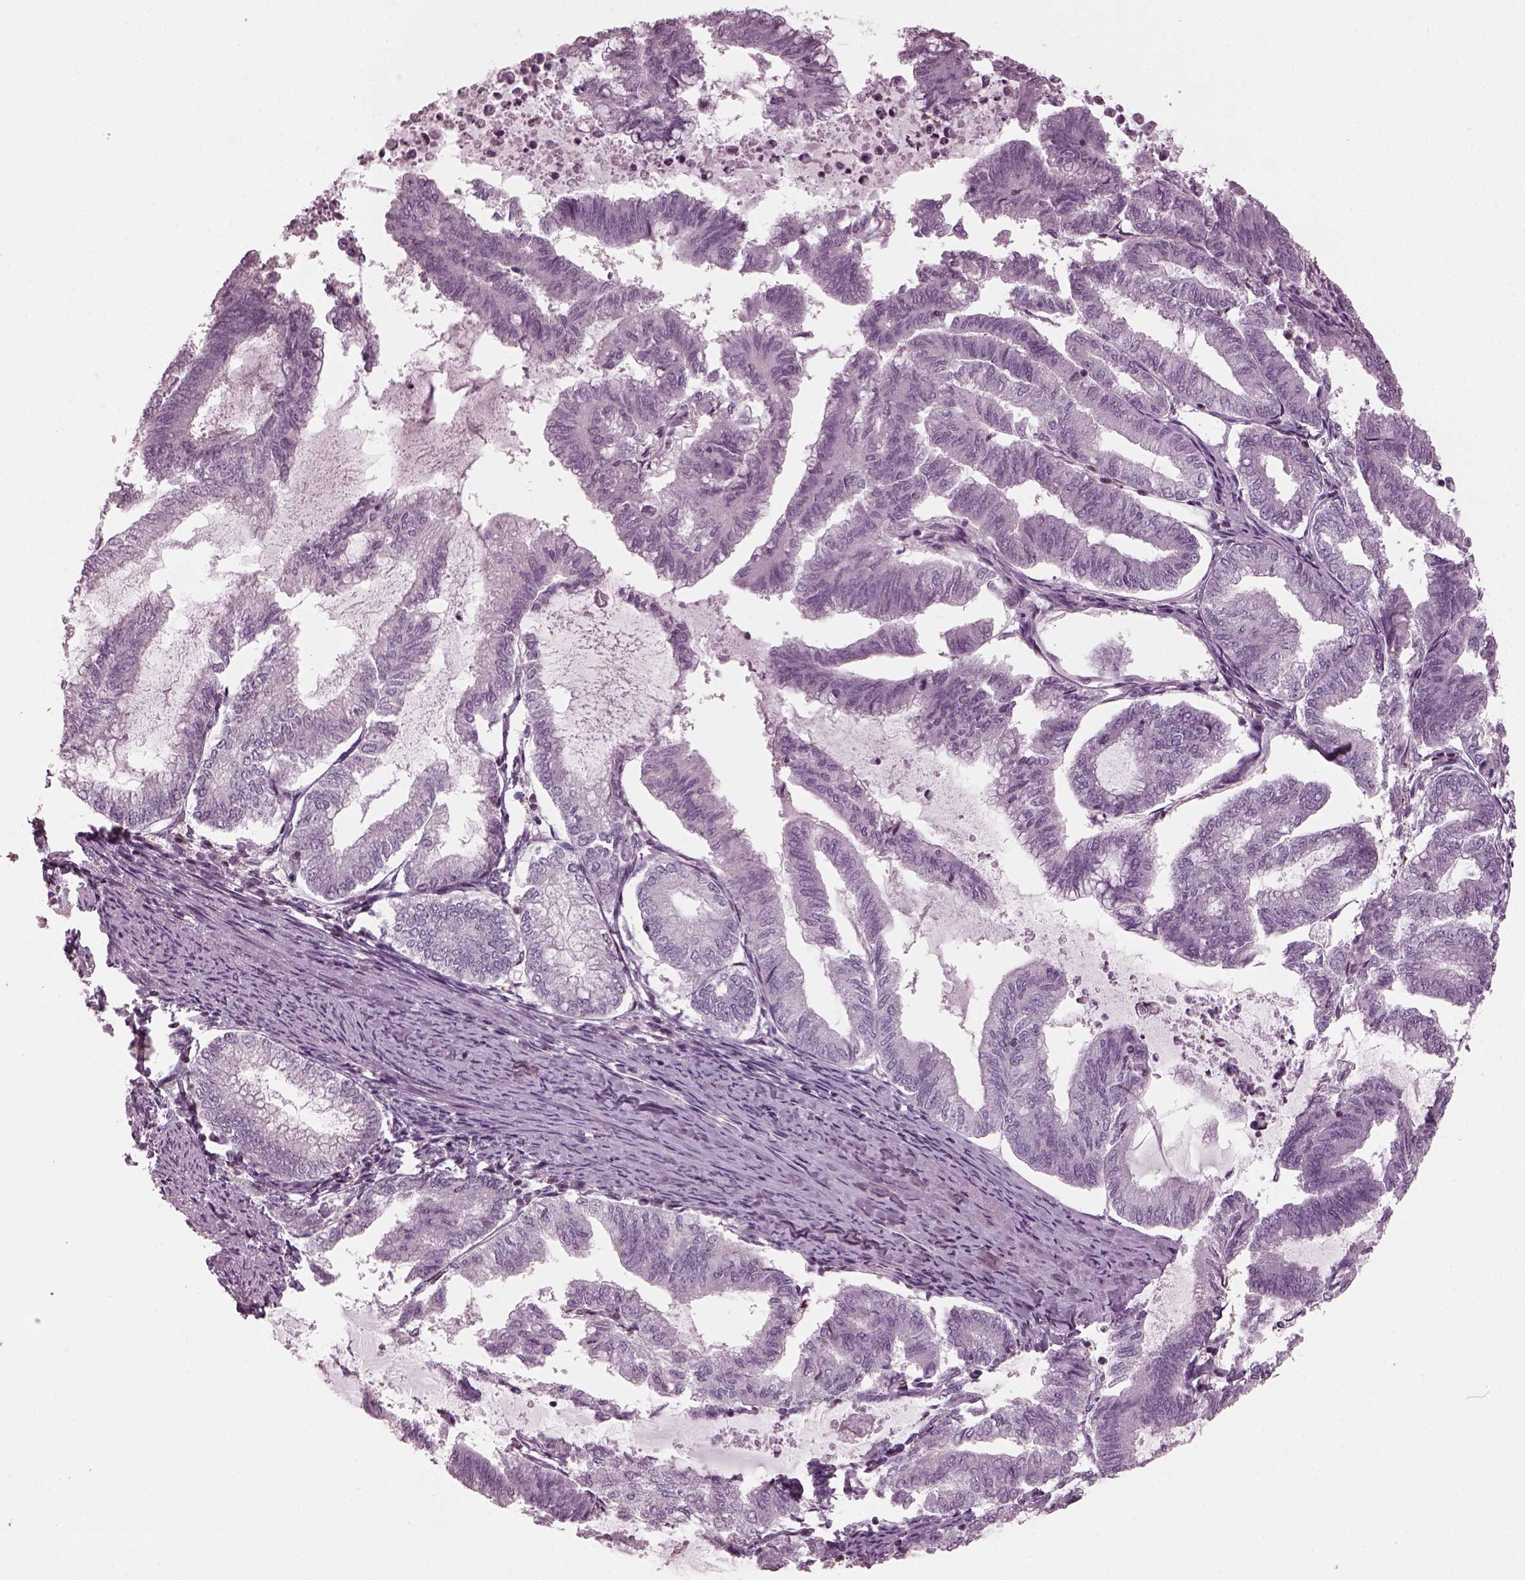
{"staining": {"intensity": "negative", "quantity": "none", "location": "none"}, "tissue": "endometrial cancer", "cell_type": "Tumor cells", "image_type": "cancer", "snomed": [{"axis": "morphology", "description": "Adenocarcinoma, NOS"}, {"axis": "topography", "description": "Endometrium"}], "caption": "High magnification brightfield microscopy of endometrial cancer (adenocarcinoma) stained with DAB (brown) and counterstained with hematoxylin (blue): tumor cells show no significant expression. (Stains: DAB IHC with hematoxylin counter stain, Microscopy: brightfield microscopy at high magnification).", "gene": "BFSP1", "patient": {"sex": "female", "age": 79}}